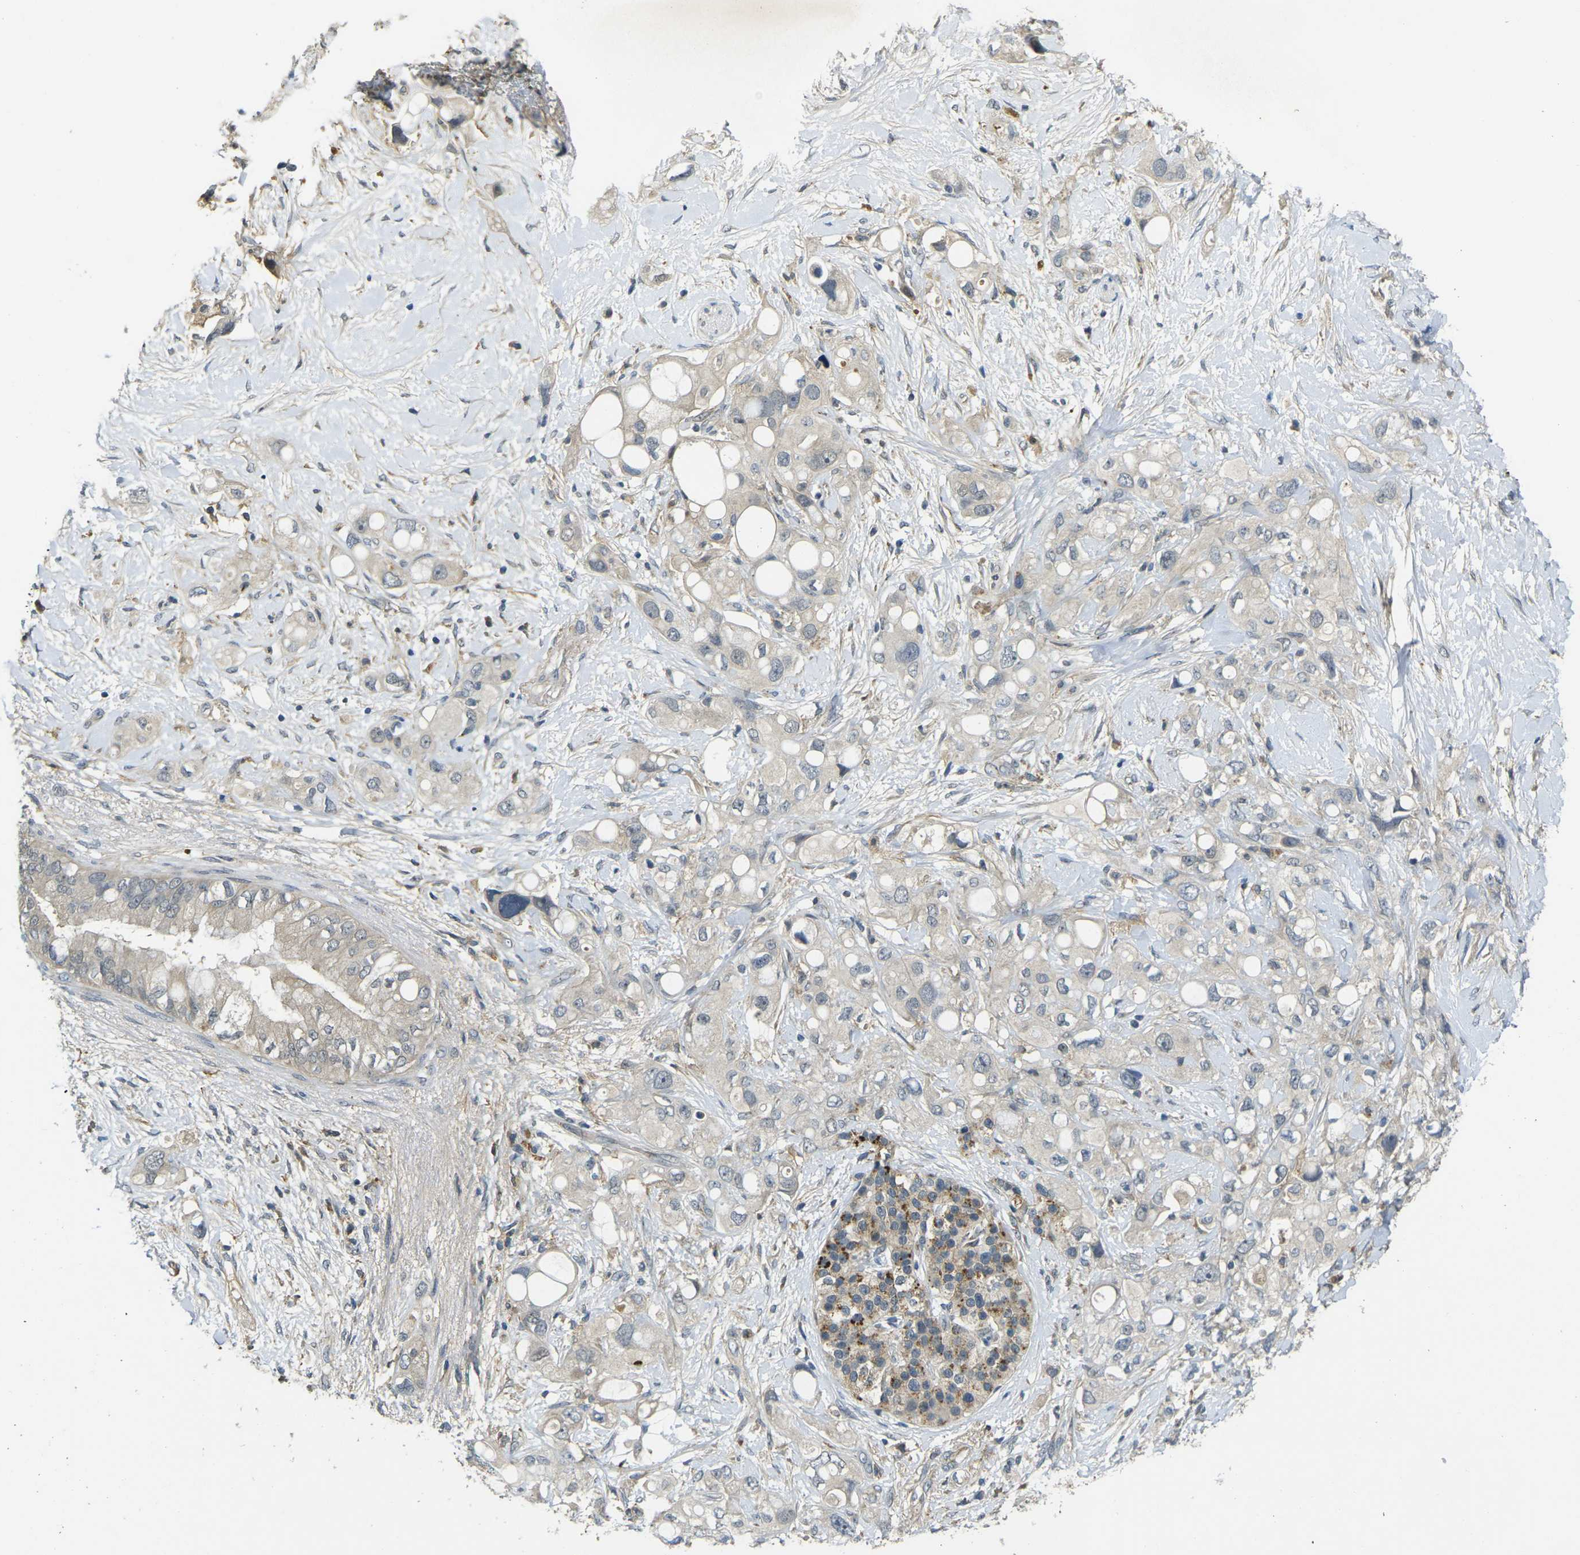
{"staining": {"intensity": "negative", "quantity": "none", "location": "none"}, "tissue": "pancreatic cancer", "cell_type": "Tumor cells", "image_type": "cancer", "snomed": [{"axis": "morphology", "description": "Adenocarcinoma, NOS"}, {"axis": "topography", "description": "Pancreas"}], "caption": "This is a image of IHC staining of pancreatic cancer, which shows no expression in tumor cells.", "gene": "PIGL", "patient": {"sex": "female", "age": 56}}